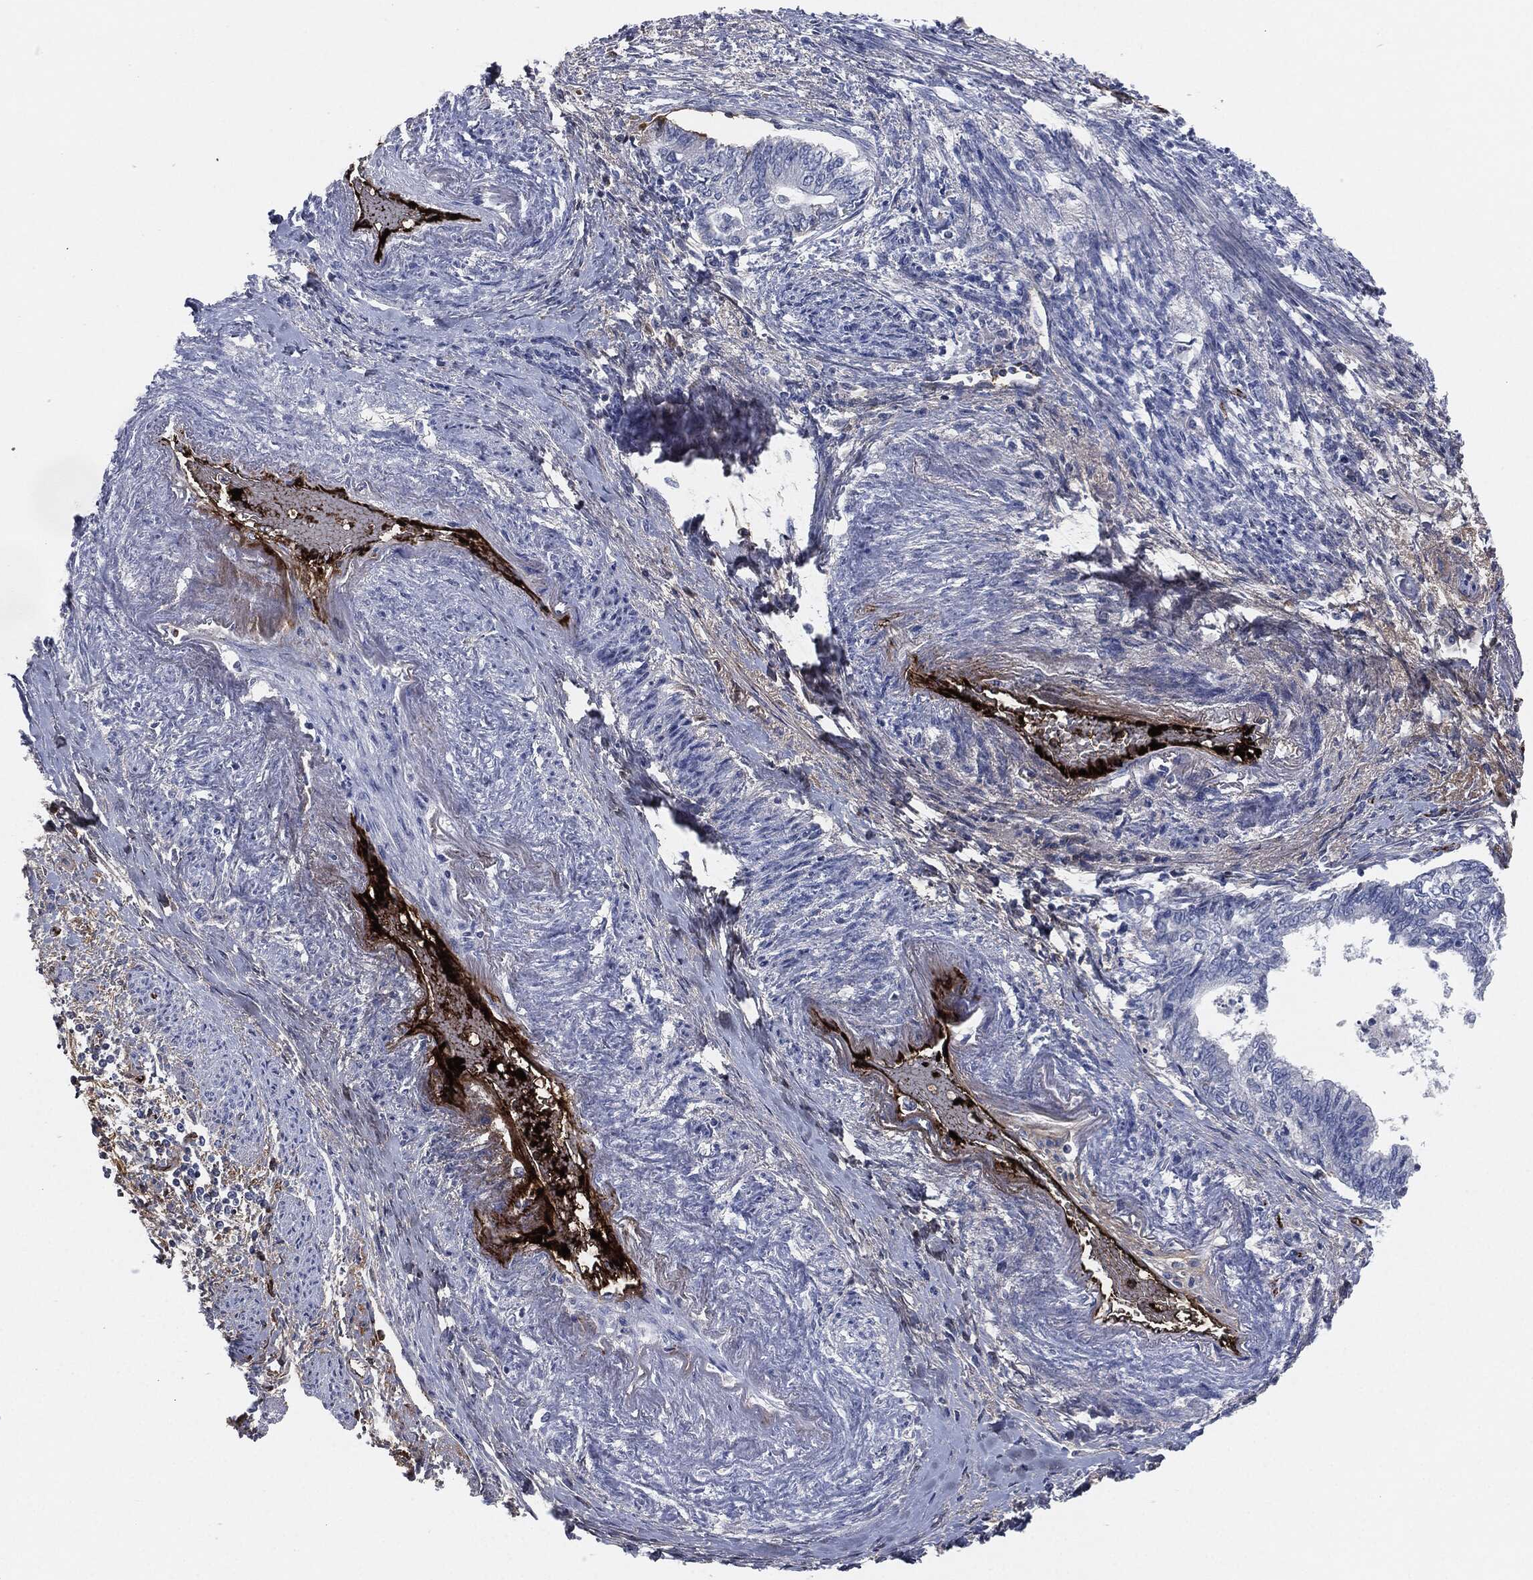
{"staining": {"intensity": "negative", "quantity": "none", "location": "none"}, "tissue": "endometrial cancer", "cell_type": "Tumor cells", "image_type": "cancer", "snomed": [{"axis": "morphology", "description": "Adenocarcinoma, NOS"}, {"axis": "topography", "description": "Endometrium"}], "caption": "There is no significant expression in tumor cells of adenocarcinoma (endometrial). (Immunohistochemistry, brightfield microscopy, high magnification).", "gene": "APOB", "patient": {"sex": "female", "age": 65}}